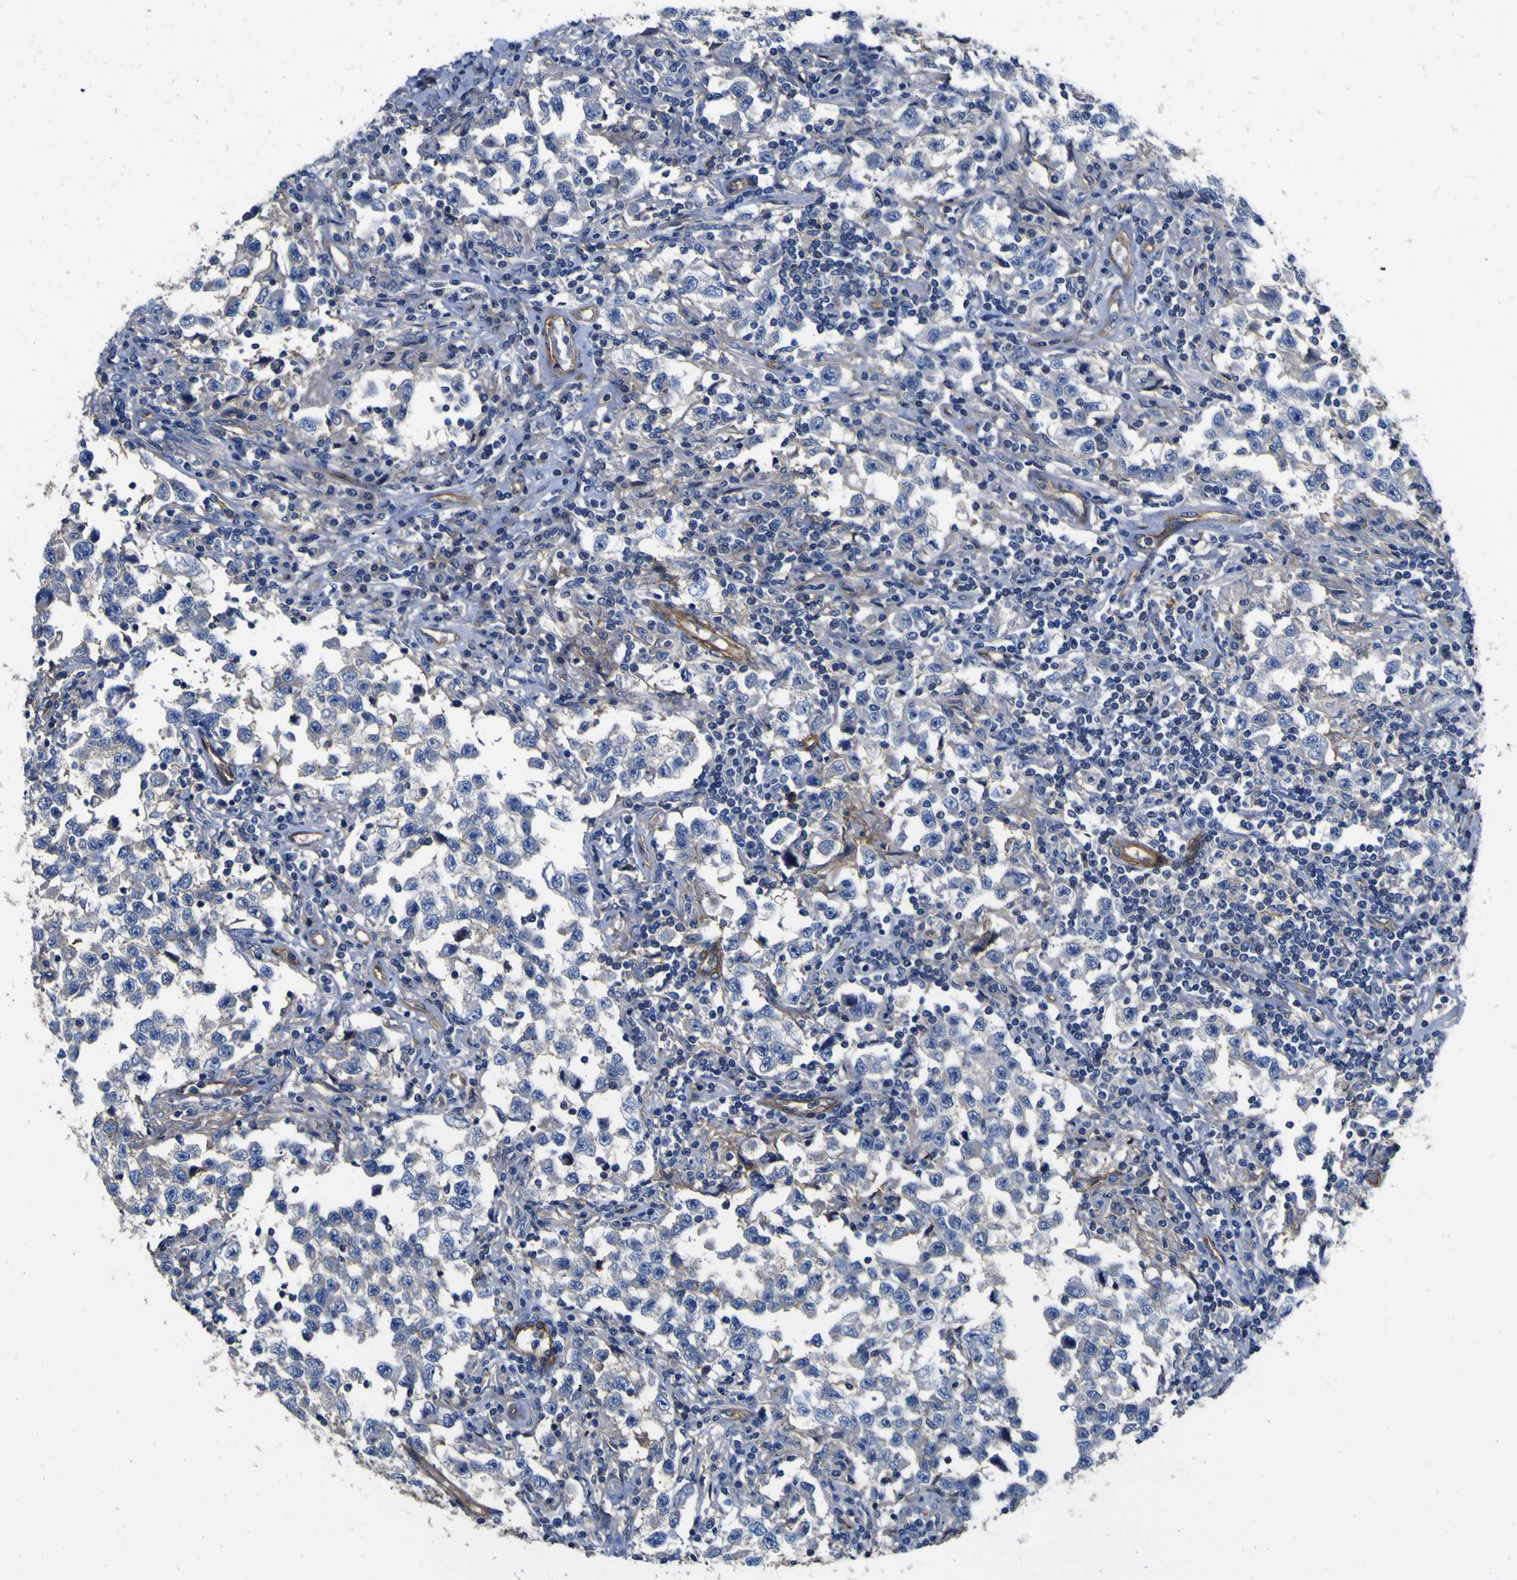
{"staining": {"intensity": "negative", "quantity": "none", "location": "none"}, "tissue": "testis cancer", "cell_type": "Tumor cells", "image_type": "cancer", "snomed": [{"axis": "morphology", "description": "Carcinoma, Embryonal, NOS"}, {"axis": "topography", "description": "Testis"}], "caption": "Immunohistochemistry of embryonal carcinoma (testis) shows no expression in tumor cells.", "gene": "CD151", "patient": {"sex": "male", "age": 21}}